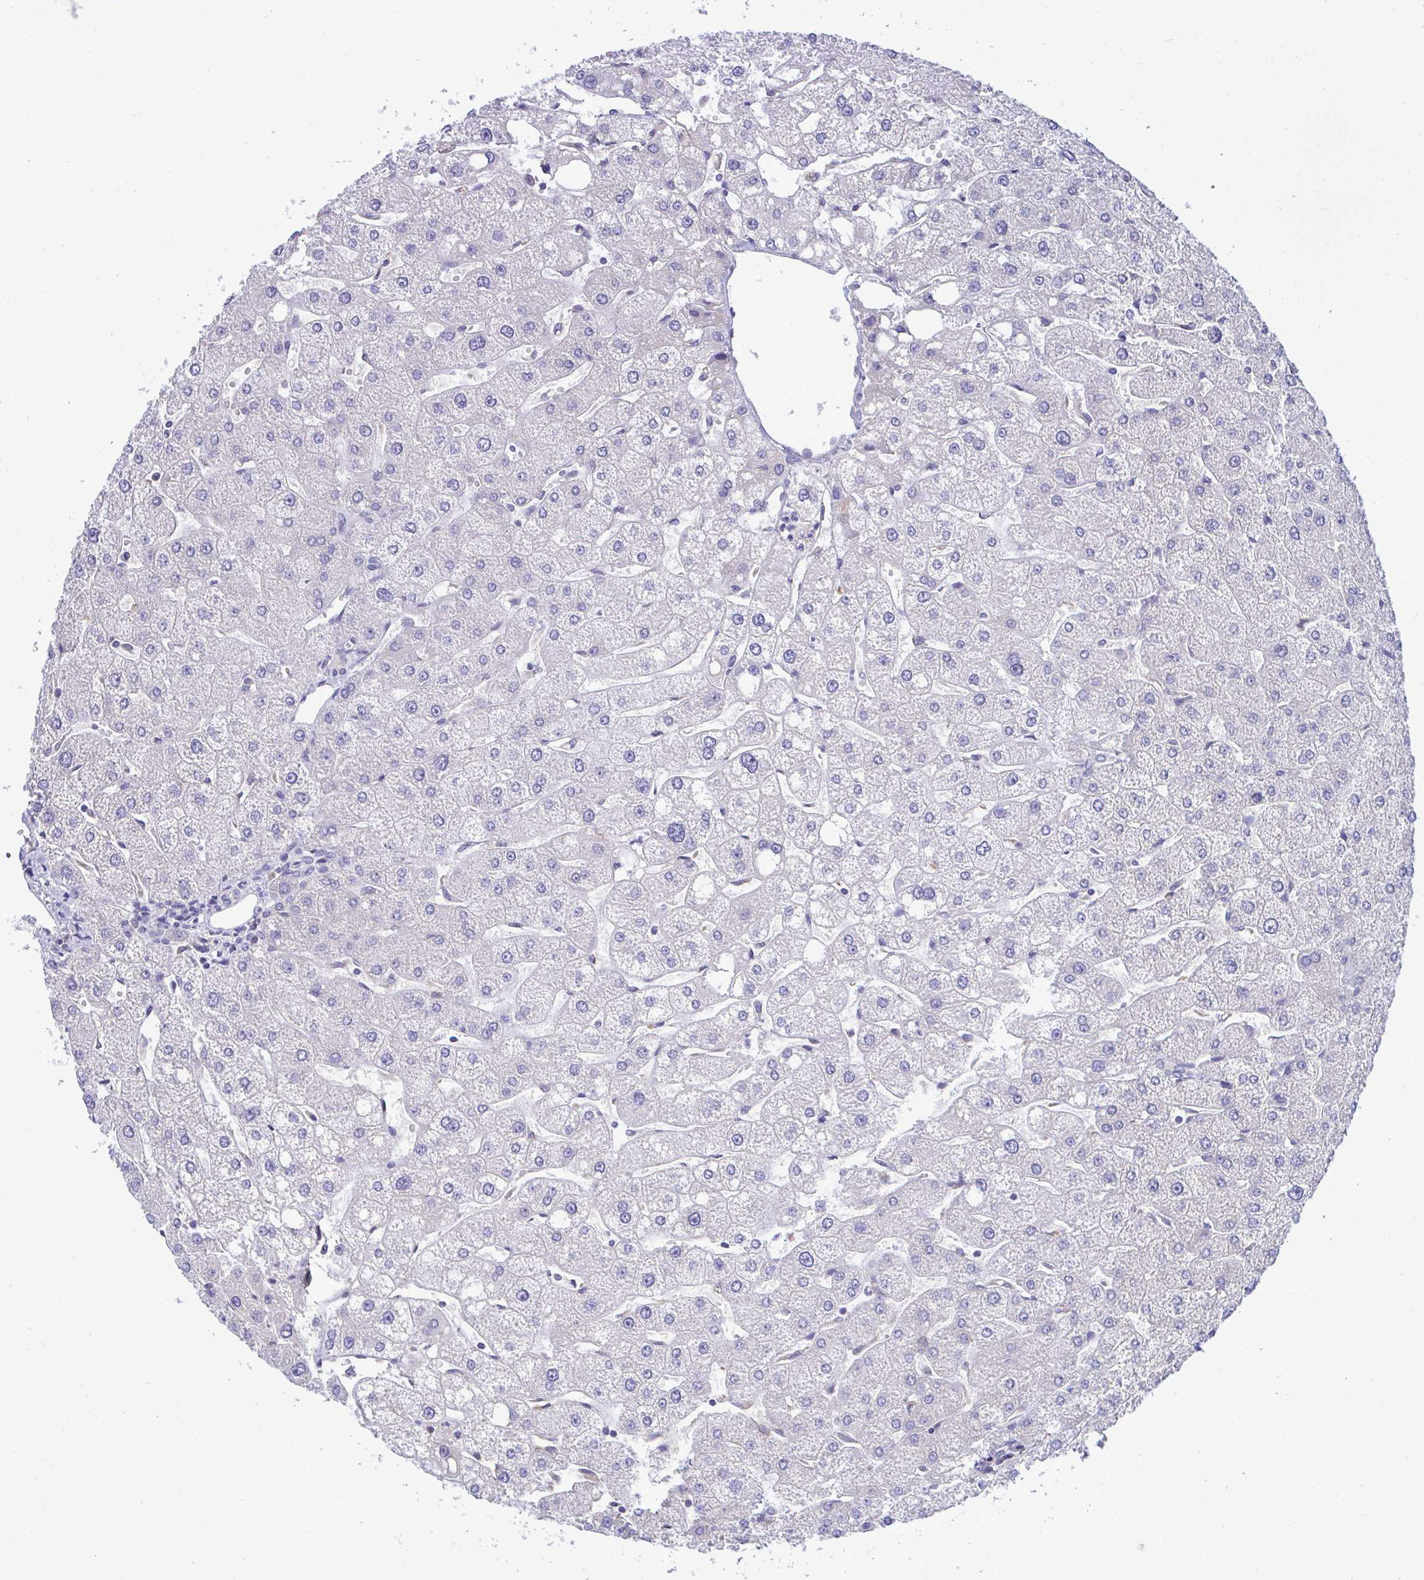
{"staining": {"intensity": "negative", "quantity": "none", "location": "none"}, "tissue": "liver", "cell_type": "Cholangiocytes", "image_type": "normal", "snomed": [{"axis": "morphology", "description": "Normal tissue, NOS"}, {"axis": "topography", "description": "Liver"}], "caption": "Cholangiocytes show no significant protein staining in unremarkable liver. (Immunohistochemistry, brightfield microscopy, high magnification).", "gene": "PIGK", "patient": {"sex": "male", "age": 67}}